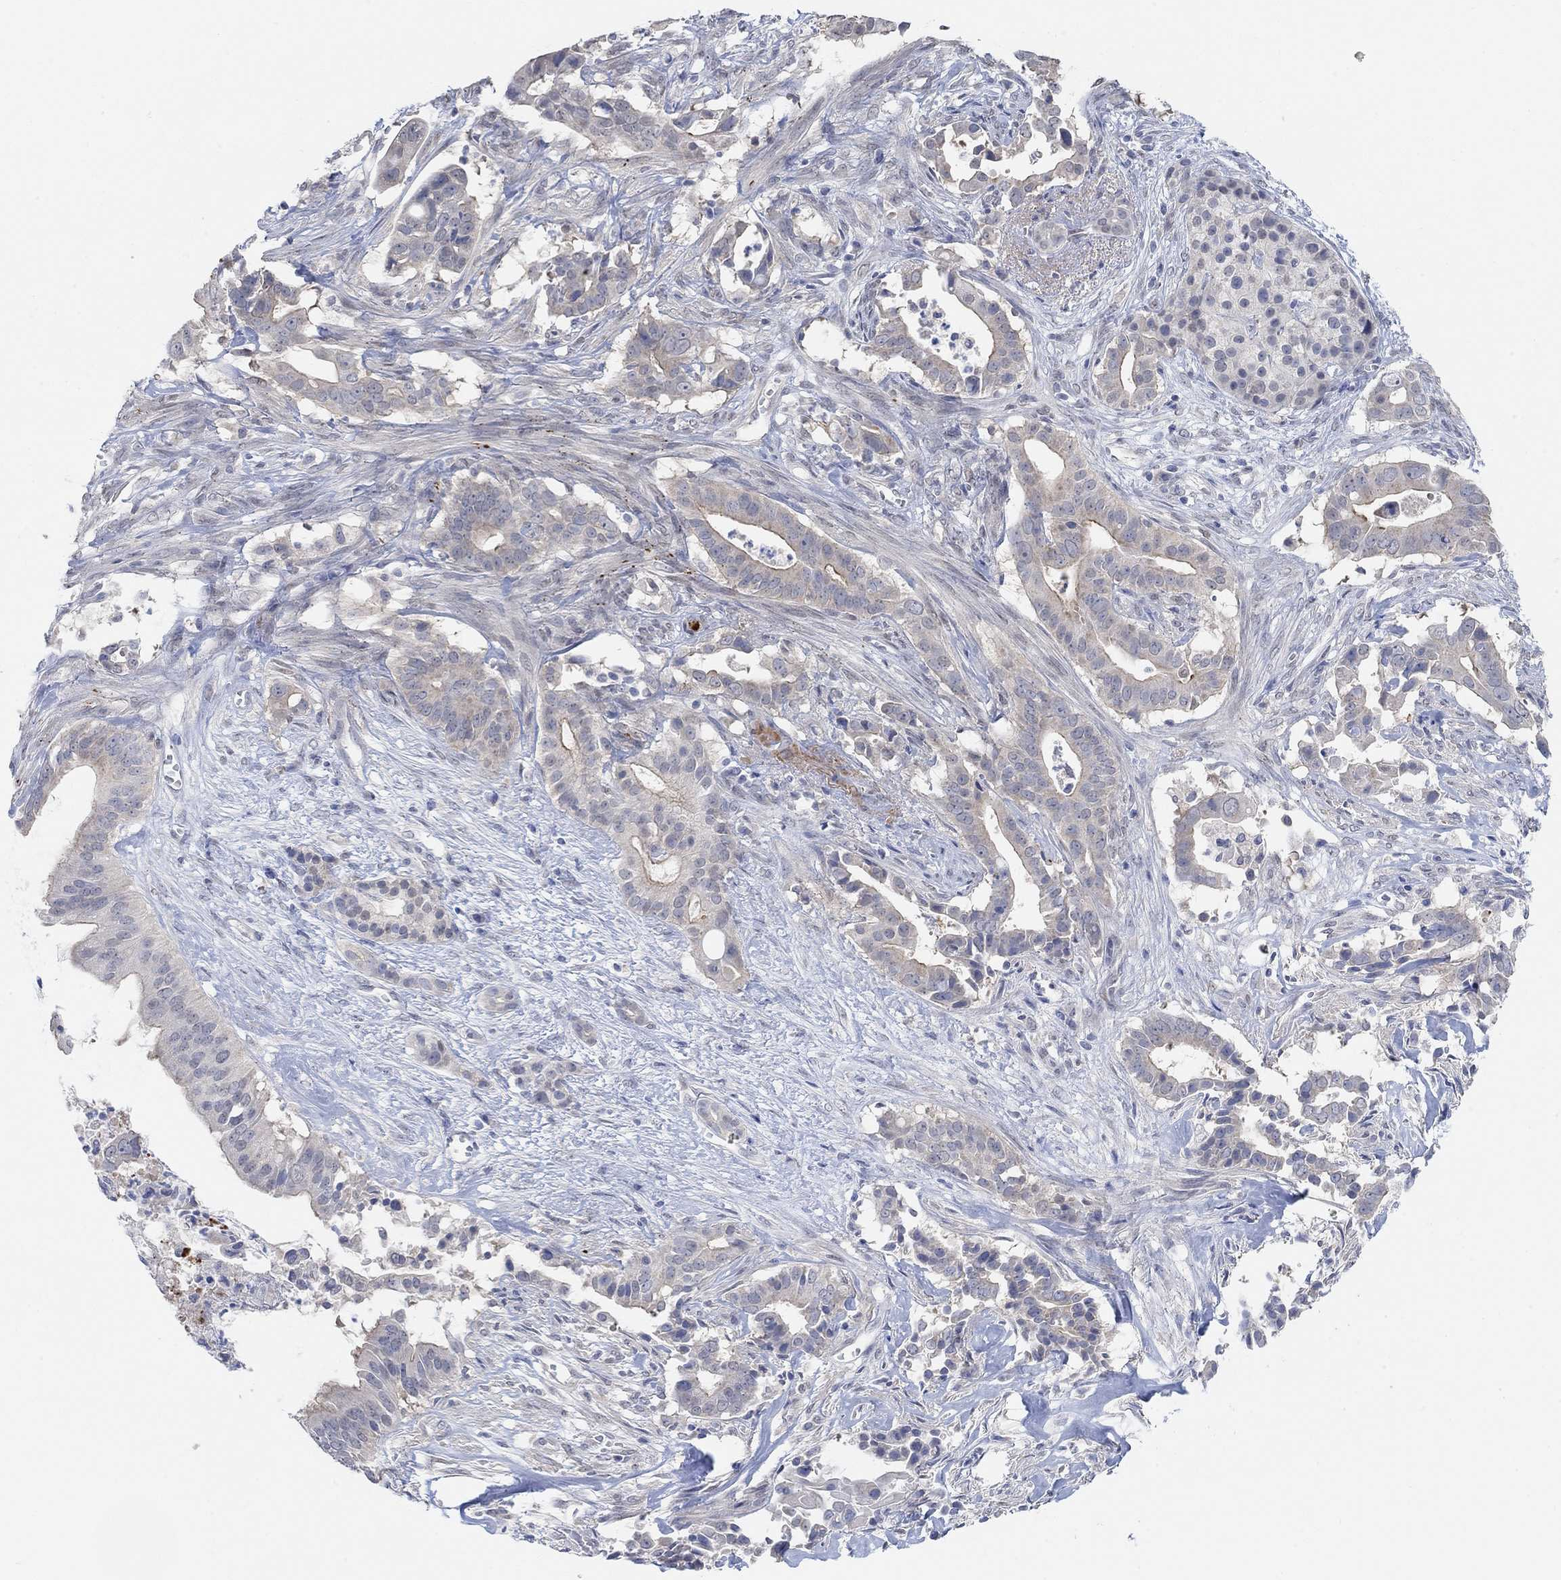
{"staining": {"intensity": "weak", "quantity": "<25%", "location": "cytoplasmic/membranous"}, "tissue": "pancreatic cancer", "cell_type": "Tumor cells", "image_type": "cancer", "snomed": [{"axis": "morphology", "description": "Adenocarcinoma, NOS"}, {"axis": "topography", "description": "Pancreas"}], "caption": "Tumor cells are negative for protein expression in human pancreatic cancer (adenocarcinoma).", "gene": "RIMS1", "patient": {"sex": "male", "age": 61}}